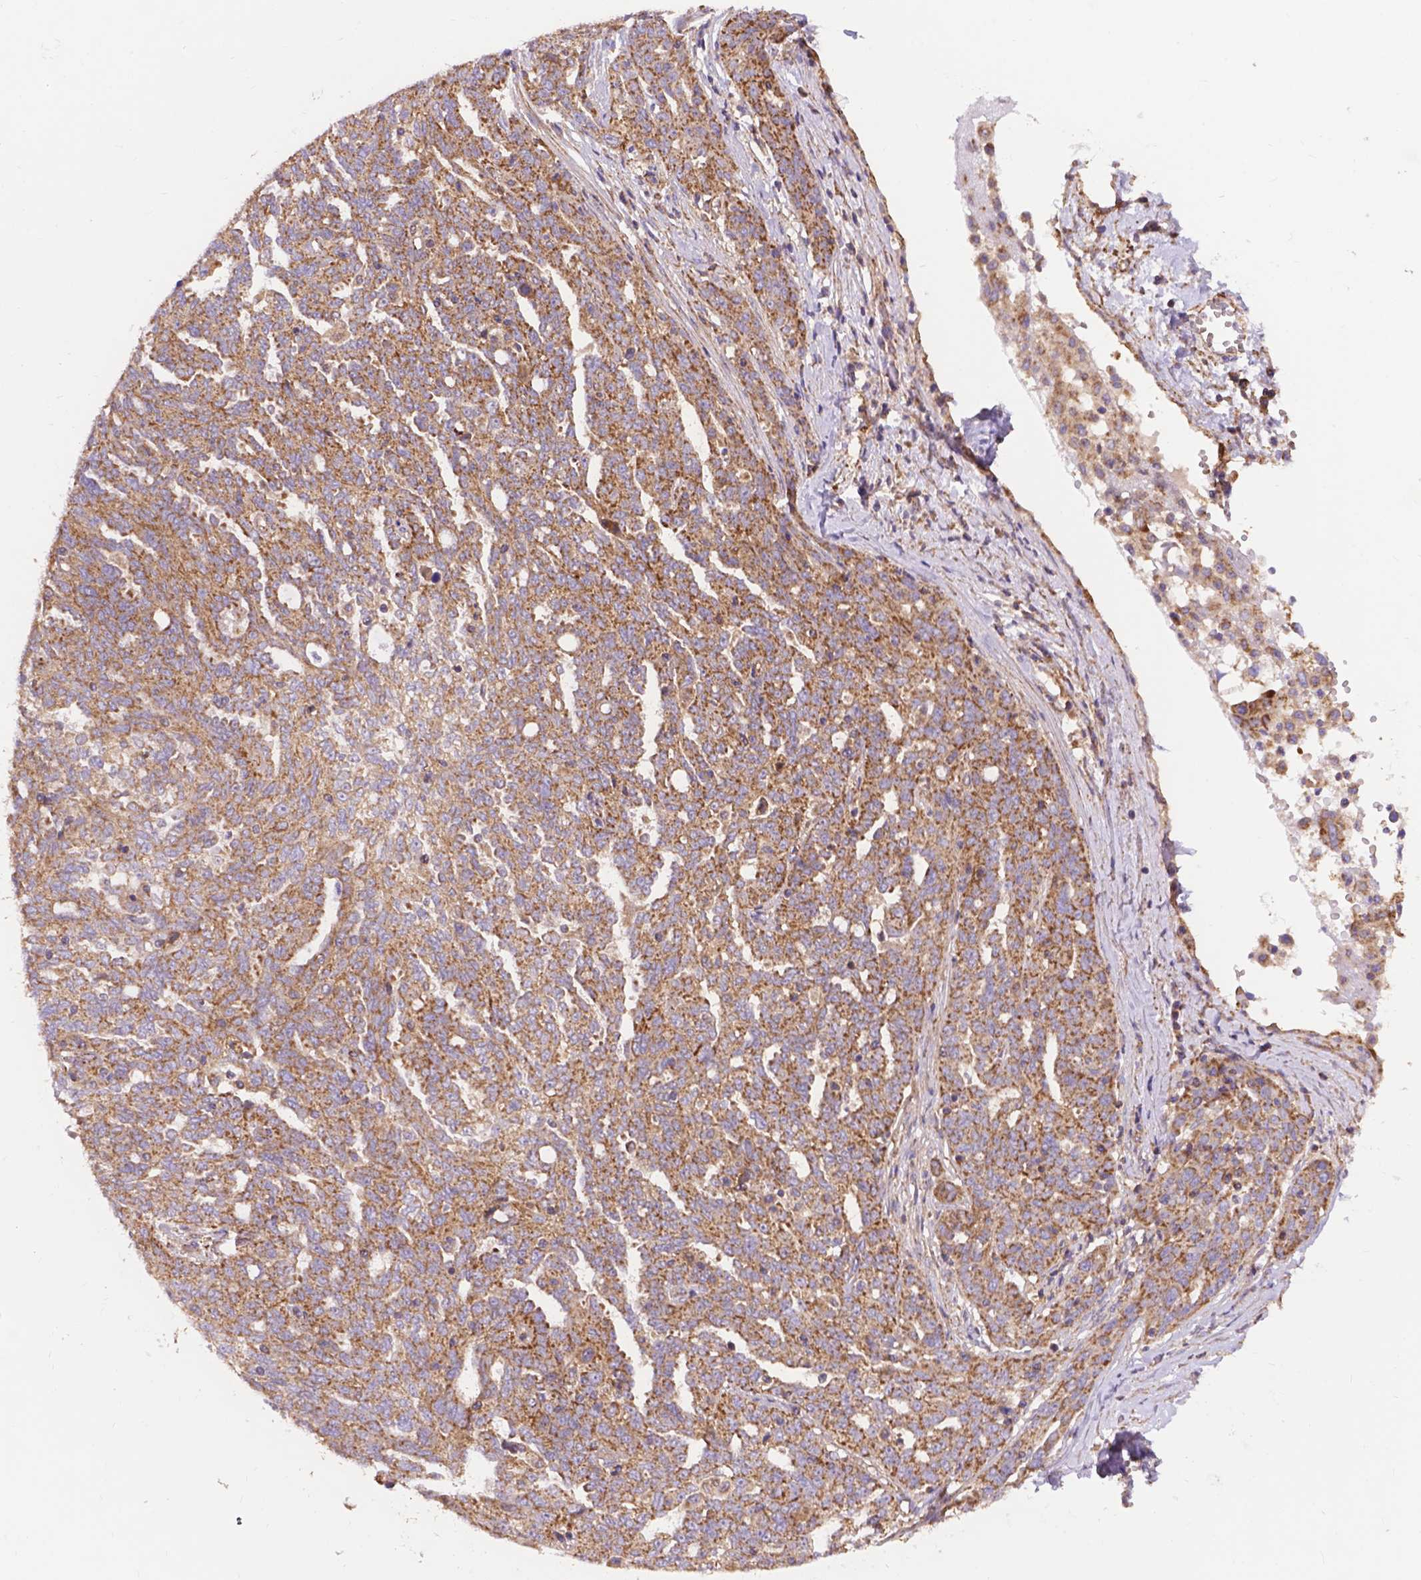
{"staining": {"intensity": "moderate", "quantity": ">75%", "location": "cytoplasmic/membranous"}, "tissue": "ovarian cancer", "cell_type": "Tumor cells", "image_type": "cancer", "snomed": [{"axis": "morphology", "description": "Cystadenocarcinoma, serous, NOS"}, {"axis": "topography", "description": "Ovary"}], "caption": "An immunohistochemistry photomicrograph of tumor tissue is shown. Protein staining in brown highlights moderate cytoplasmic/membranous positivity in serous cystadenocarcinoma (ovarian) within tumor cells.", "gene": "AK3", "patient": {"sex": "female", "age": 67}}